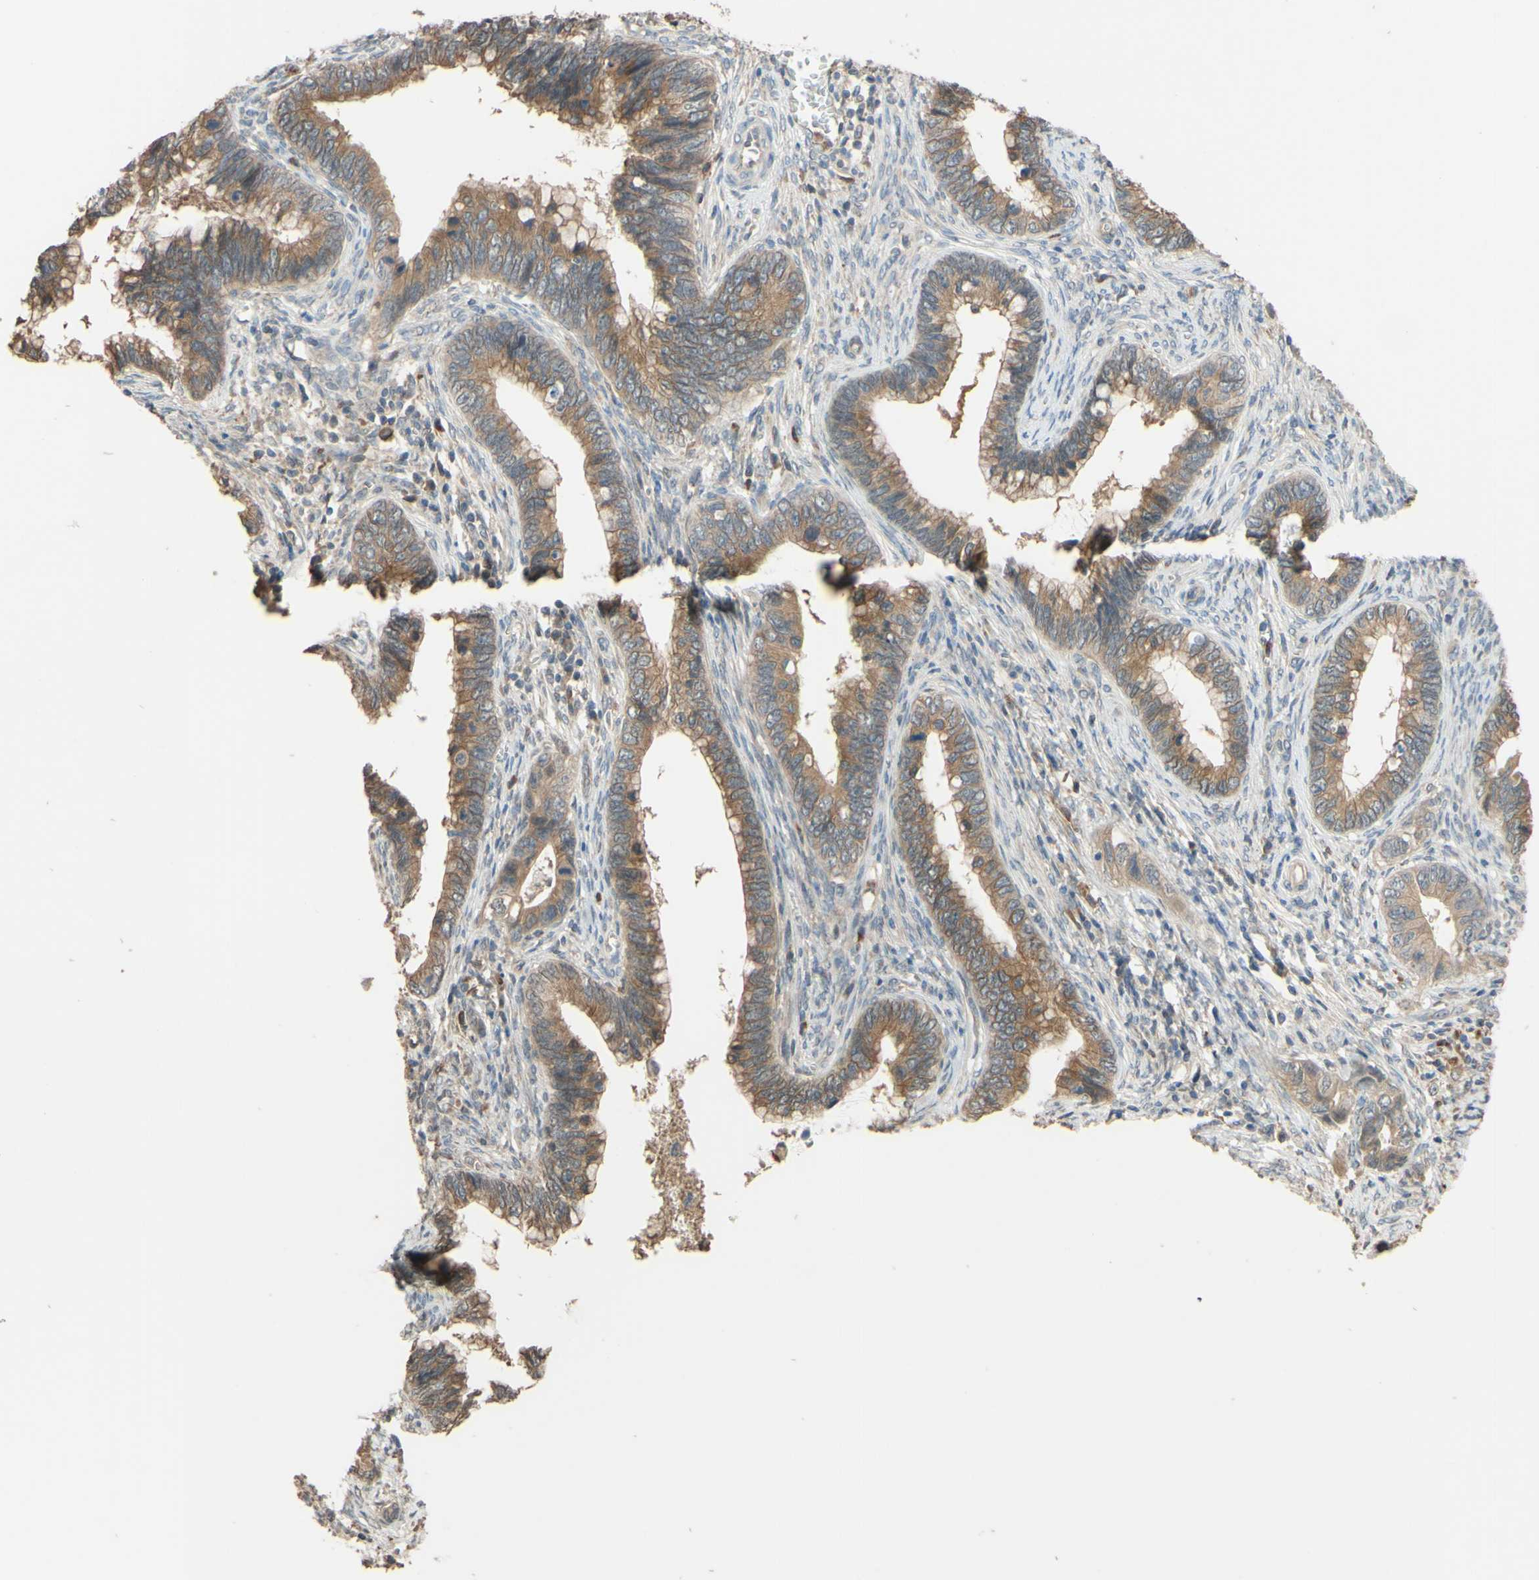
{"staining": {"intensity": "moderate", "quantity": ">75%", "location": "cytoplasmic/membranous"}, "tissue": "cervical cancer", "cell_type": "Tumor cells", "image_type": "cancer", "snomed": [{"axis": "morphology", "description": "Adenocarcinoma, NOS"}, {"axis": "topography", "description": "Cervix"}], "caption": "Brown immunohistochemical staining in human adenocarcinoma (cervical) exhibits moderate cytoplasmic/membranous expression in approximately >75% of tumor cells. (IHC, brightfield microscopy, high magnification).", "gene": "SMIM19", "patient": {"sex": "female", "age": 44}}